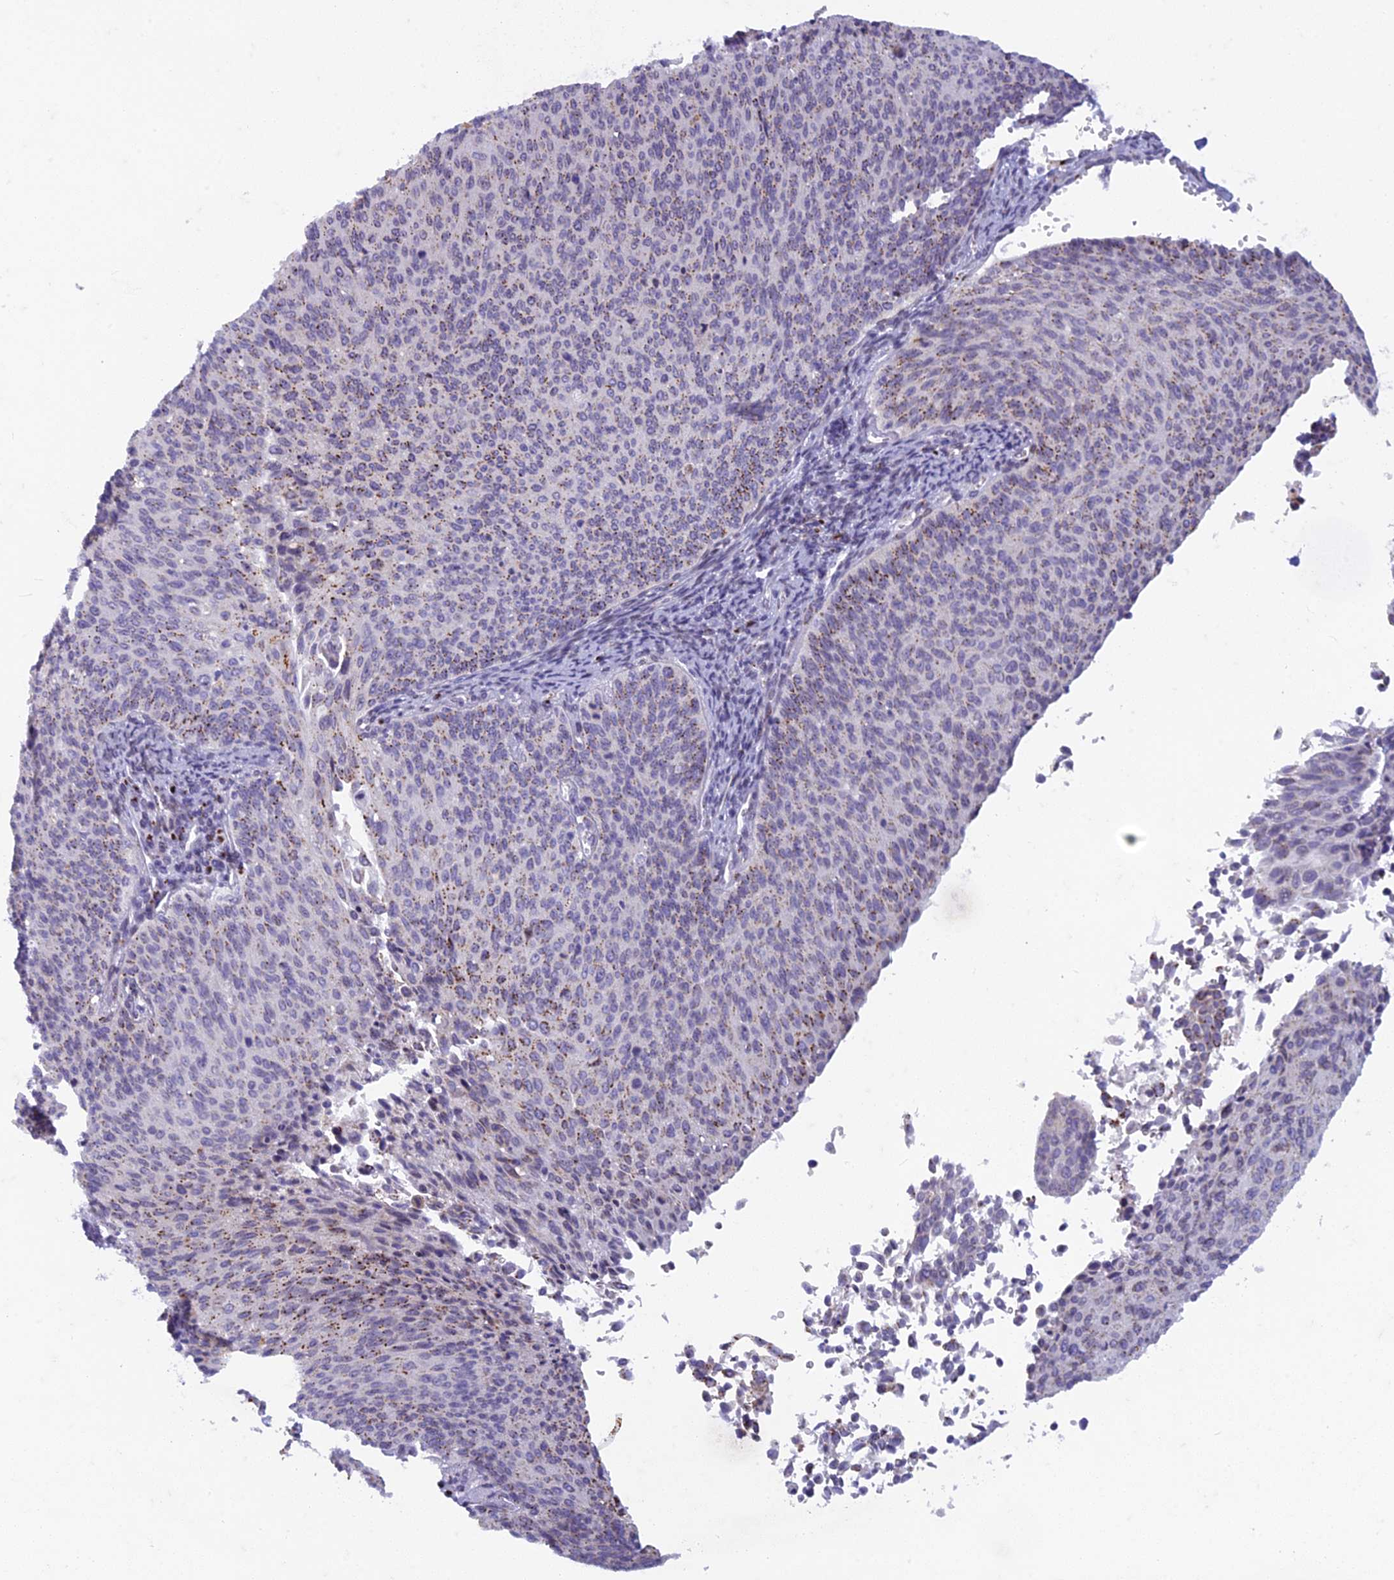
{"staining": {"intensity": "moderate", "quantity": "<25%", "location": "cytoplasmic/membranous"}, "tissue": "cervical cancer", "cell_type": "Tumor cells", "image_type": "cancer", "snomed": [{"axis": "morphology", "description": "Squamous cell carcinoma, NOS"}, {"axis": "topography", "description": "Cervix"}], "caption": "Immunohistochemical staining of squamous cell carcinoma (cervical) demonstrates low levels of moderate cytoplasmic/membranous expression in about <25% of tumor cells. (Stains: DAB in brown, nuclei in blue, Microscopy: brightfield microscopy at high magnification).", "gene": "FAM3C", "patient": {"sex": "female", "age": 55}}